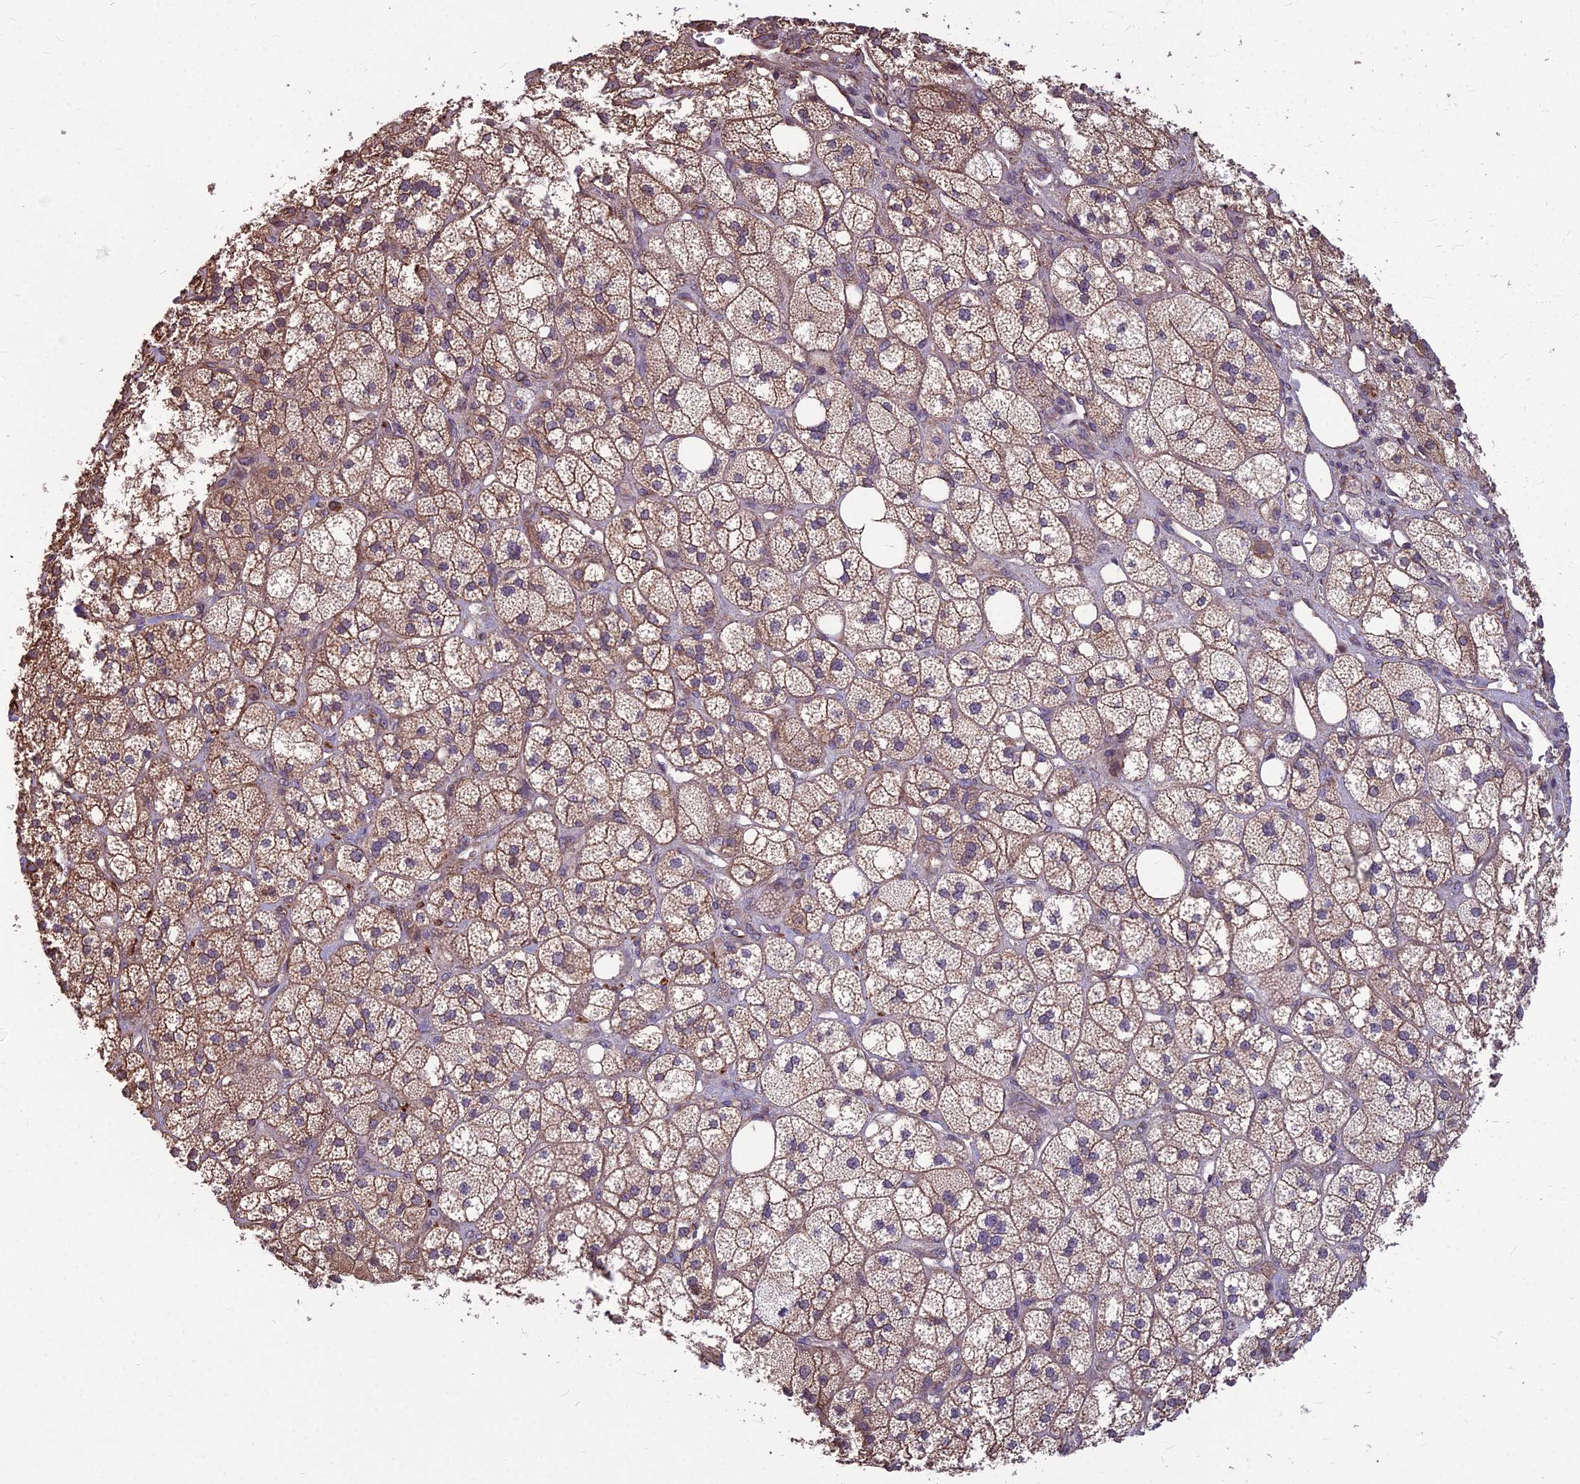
{"staining": {"intensity": "moderate", "quantity": "25%-75%", "location": "cytoplasmic/membranous,nuclear"}, "tissue": "adrenal gland", "cell_type": "Glandular cells", "image_type": "normal", "snomed": [{"axis": "morphology", "description": "Normal tissue, NOS"}, {"axis": "topography", "description": "Adrenal gland"}], "caption": "Moderate cytoplasmic/membranous,nuclear protein expression is identified in about 25%-75% of glandular cells in adrenal gland.", "gene": "LSM6", "patient": {"sex": "male", "age": 61}}